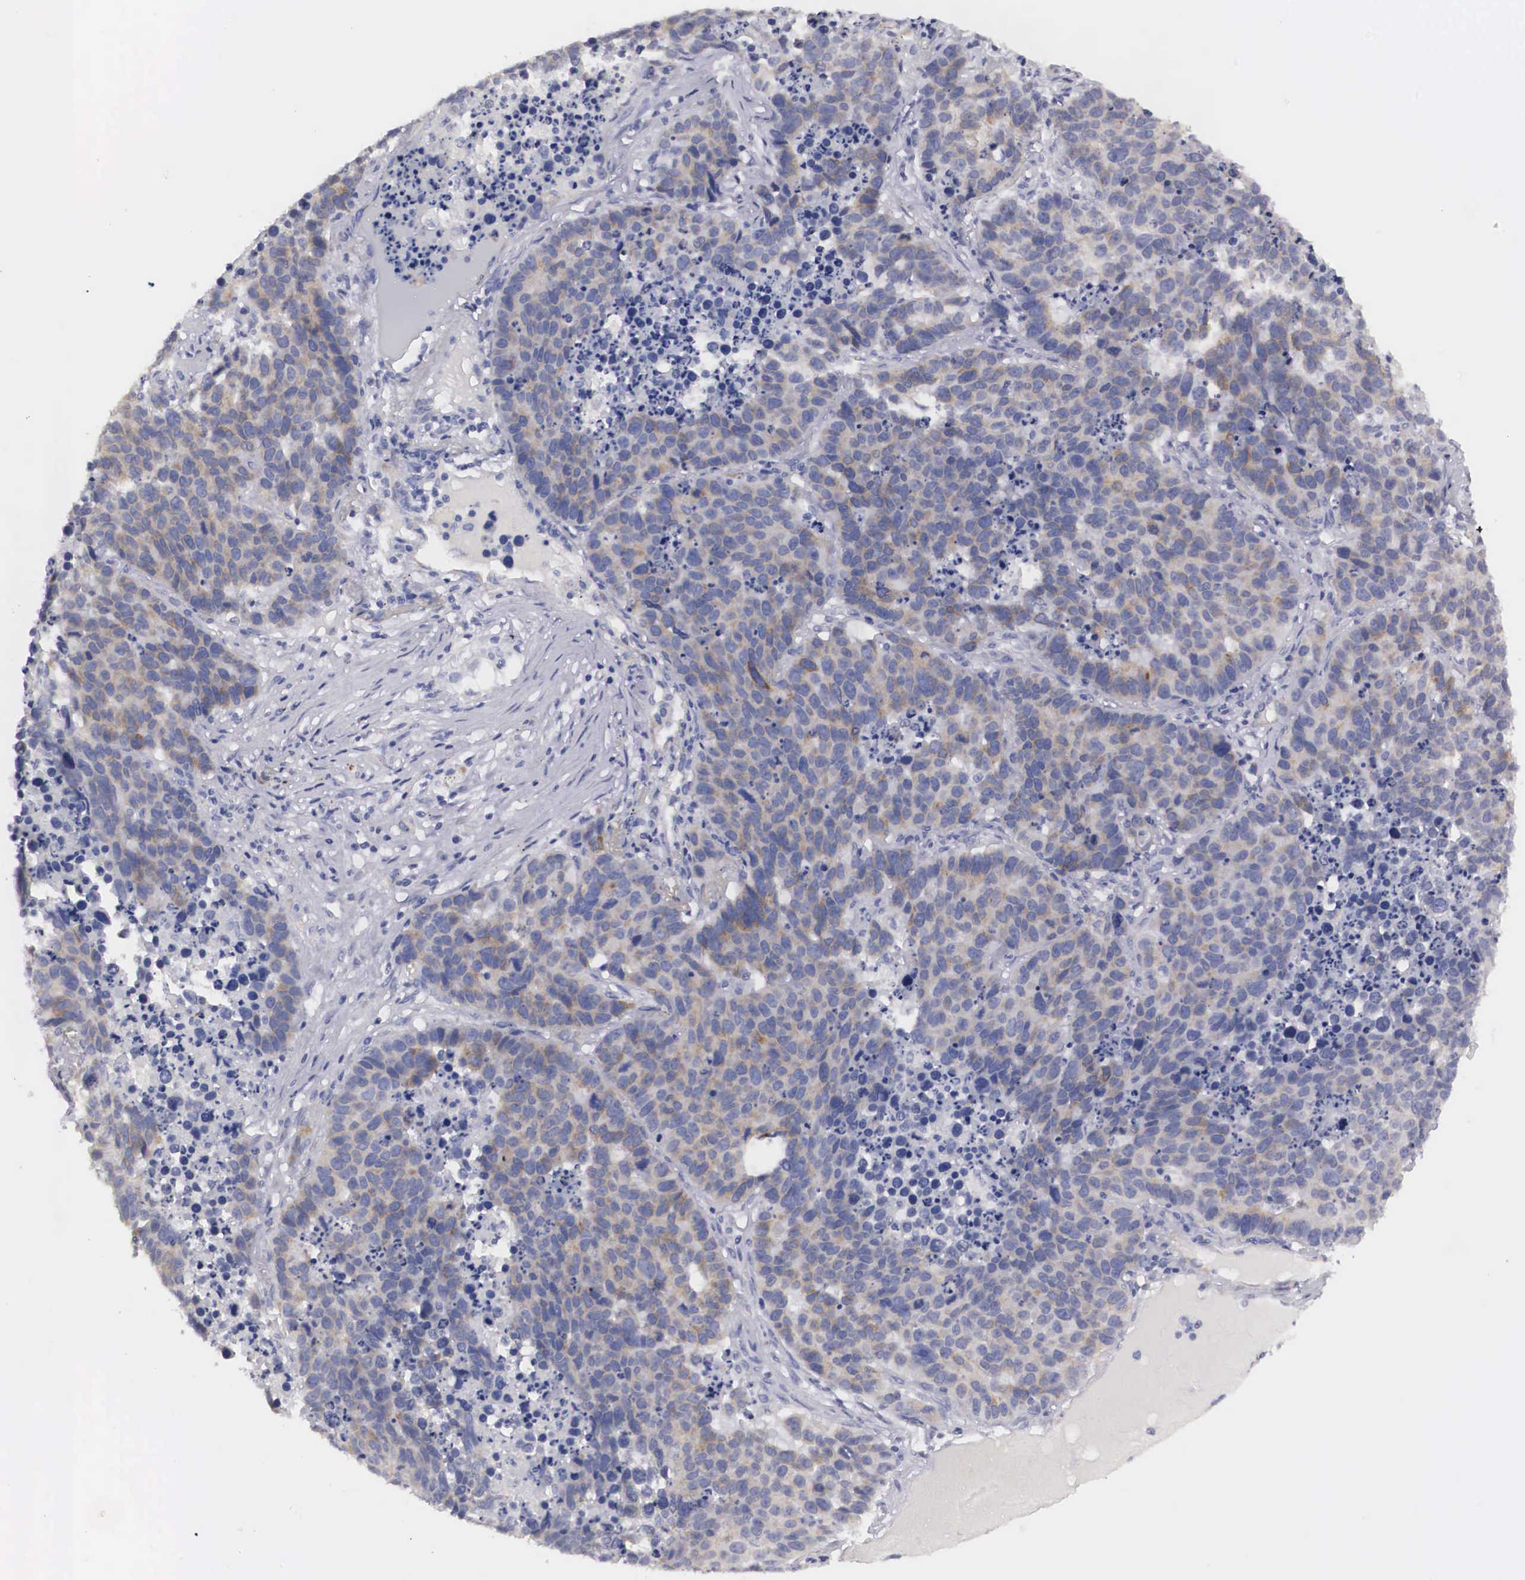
{"staining": {"intensity": "weak", "quantity": "25%-75%", "location": "cytoplasmic/membranous"}, "tissue": "lung cancer", "cell_type": "Tumor cells", "image_type": "cancer", "snomed": [{"axis": "morphology", "description": "Carcinoid, malignant, NOS"}, {"axis": "topography", "description": "Lung"}], "caption": "Lung cancer tissue displays weak cytoplasmic/membranous positivity in approximately 25%-75% of tumor cells", "gene": "ARMCX3", "patient": {"sex": "male", "age": 60}}